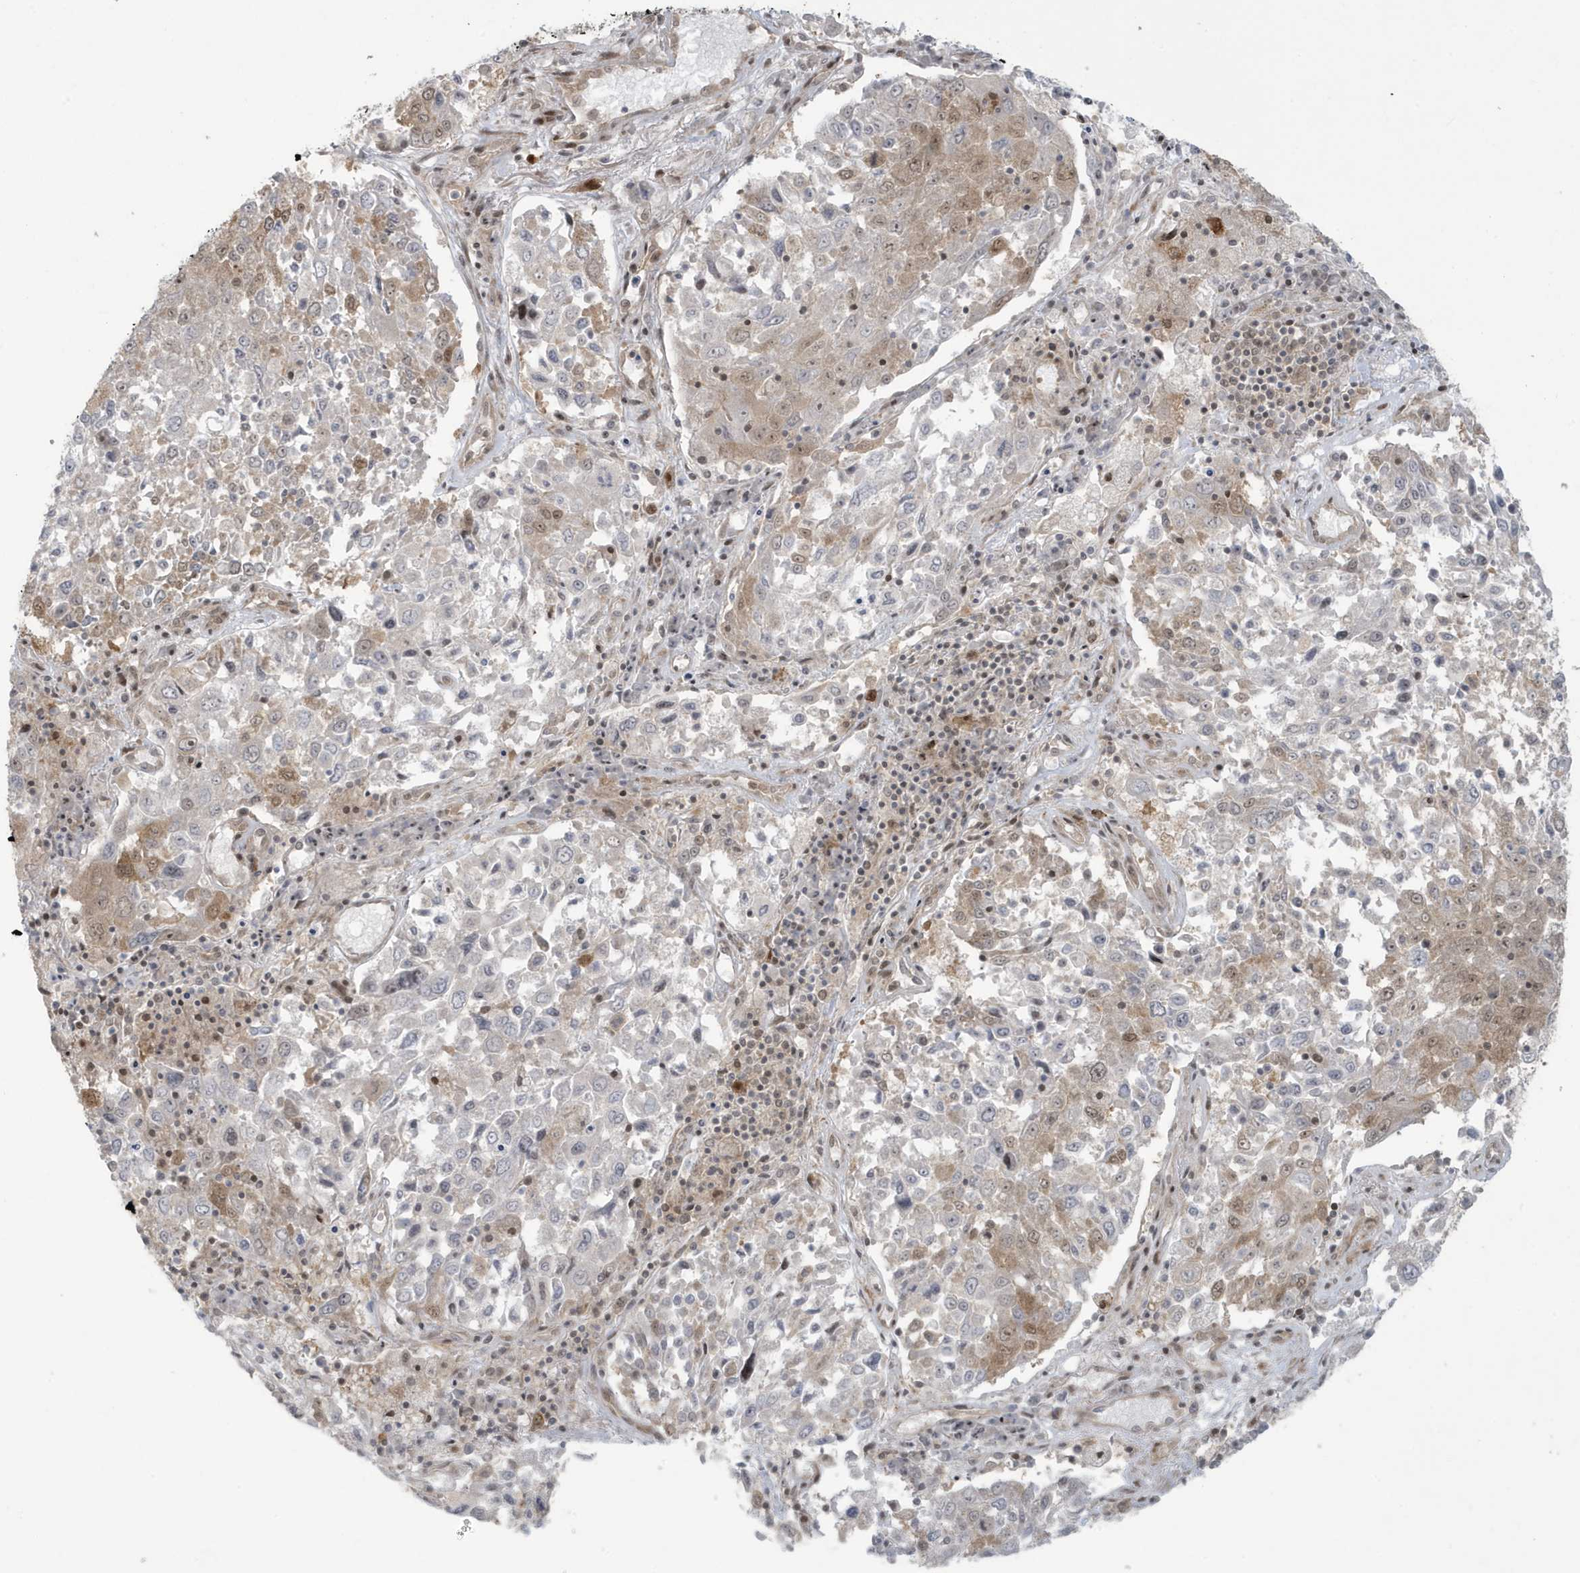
{"staining": {"intensity": "weak", "quantity": "<25%", "location": "cytoplasmic/membranous,nuclear"}, "tissue": "lung cancer", "cell_type": "Tumor cells", "image_type": "cancer", "snomed": [{"axis": "morphology", "description": "Squamous cell carcinoma, NOS"}, {"axis": "topography", "description": "Lung"}], "caption": "Tumor cells show no significant protein expression in squamous cell carcinoma (lung). Nuclei are stained in blue.", "gene": "C1orf52", "patient": {"sex": "male", "age": 65}}